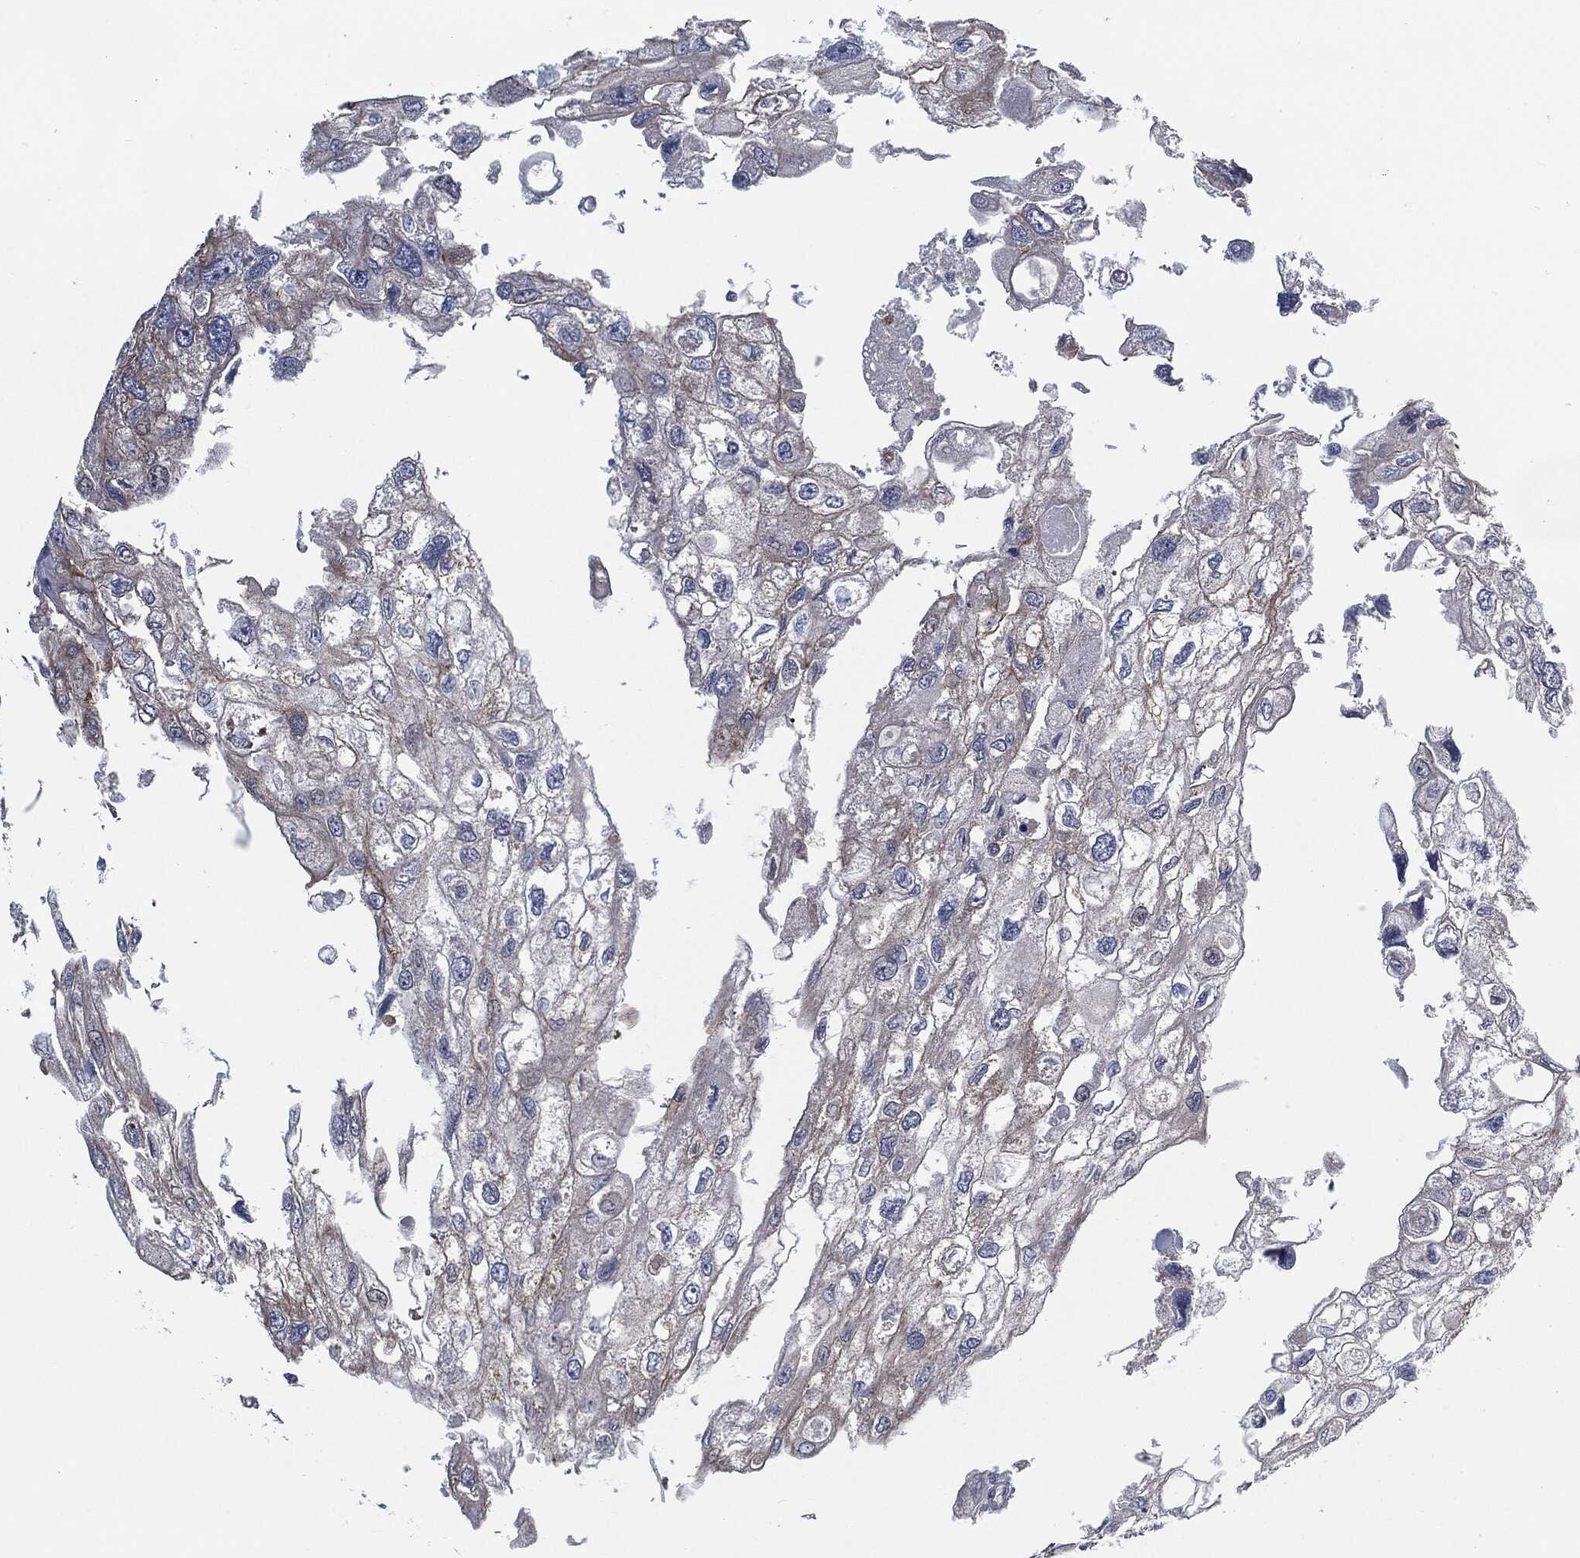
{"staining": {"intensity": "negative", "quantity": "none", "location": "none"}, "tissue": "urothelial cancer", "cell_type": "Tumor cells", "image_type": "cancer", "snomed": [{"axis": "morphology", "description": "Urothelial carcinoma, High grade"}, {"axis": "topography", "description": "Urinary bladder"}], "caption": "Urothelial carcinoma (high-grade) was stained to show a protein in brown. There is no significant staining in tumor cells. The staining was performed using DAB to visualize the protein expression in brown, while the nuclei were stained in blue with hematoxylin (Magnification: 20x).", "gene": "SVIL", "patient": {"sex": "male", "age": 59}}